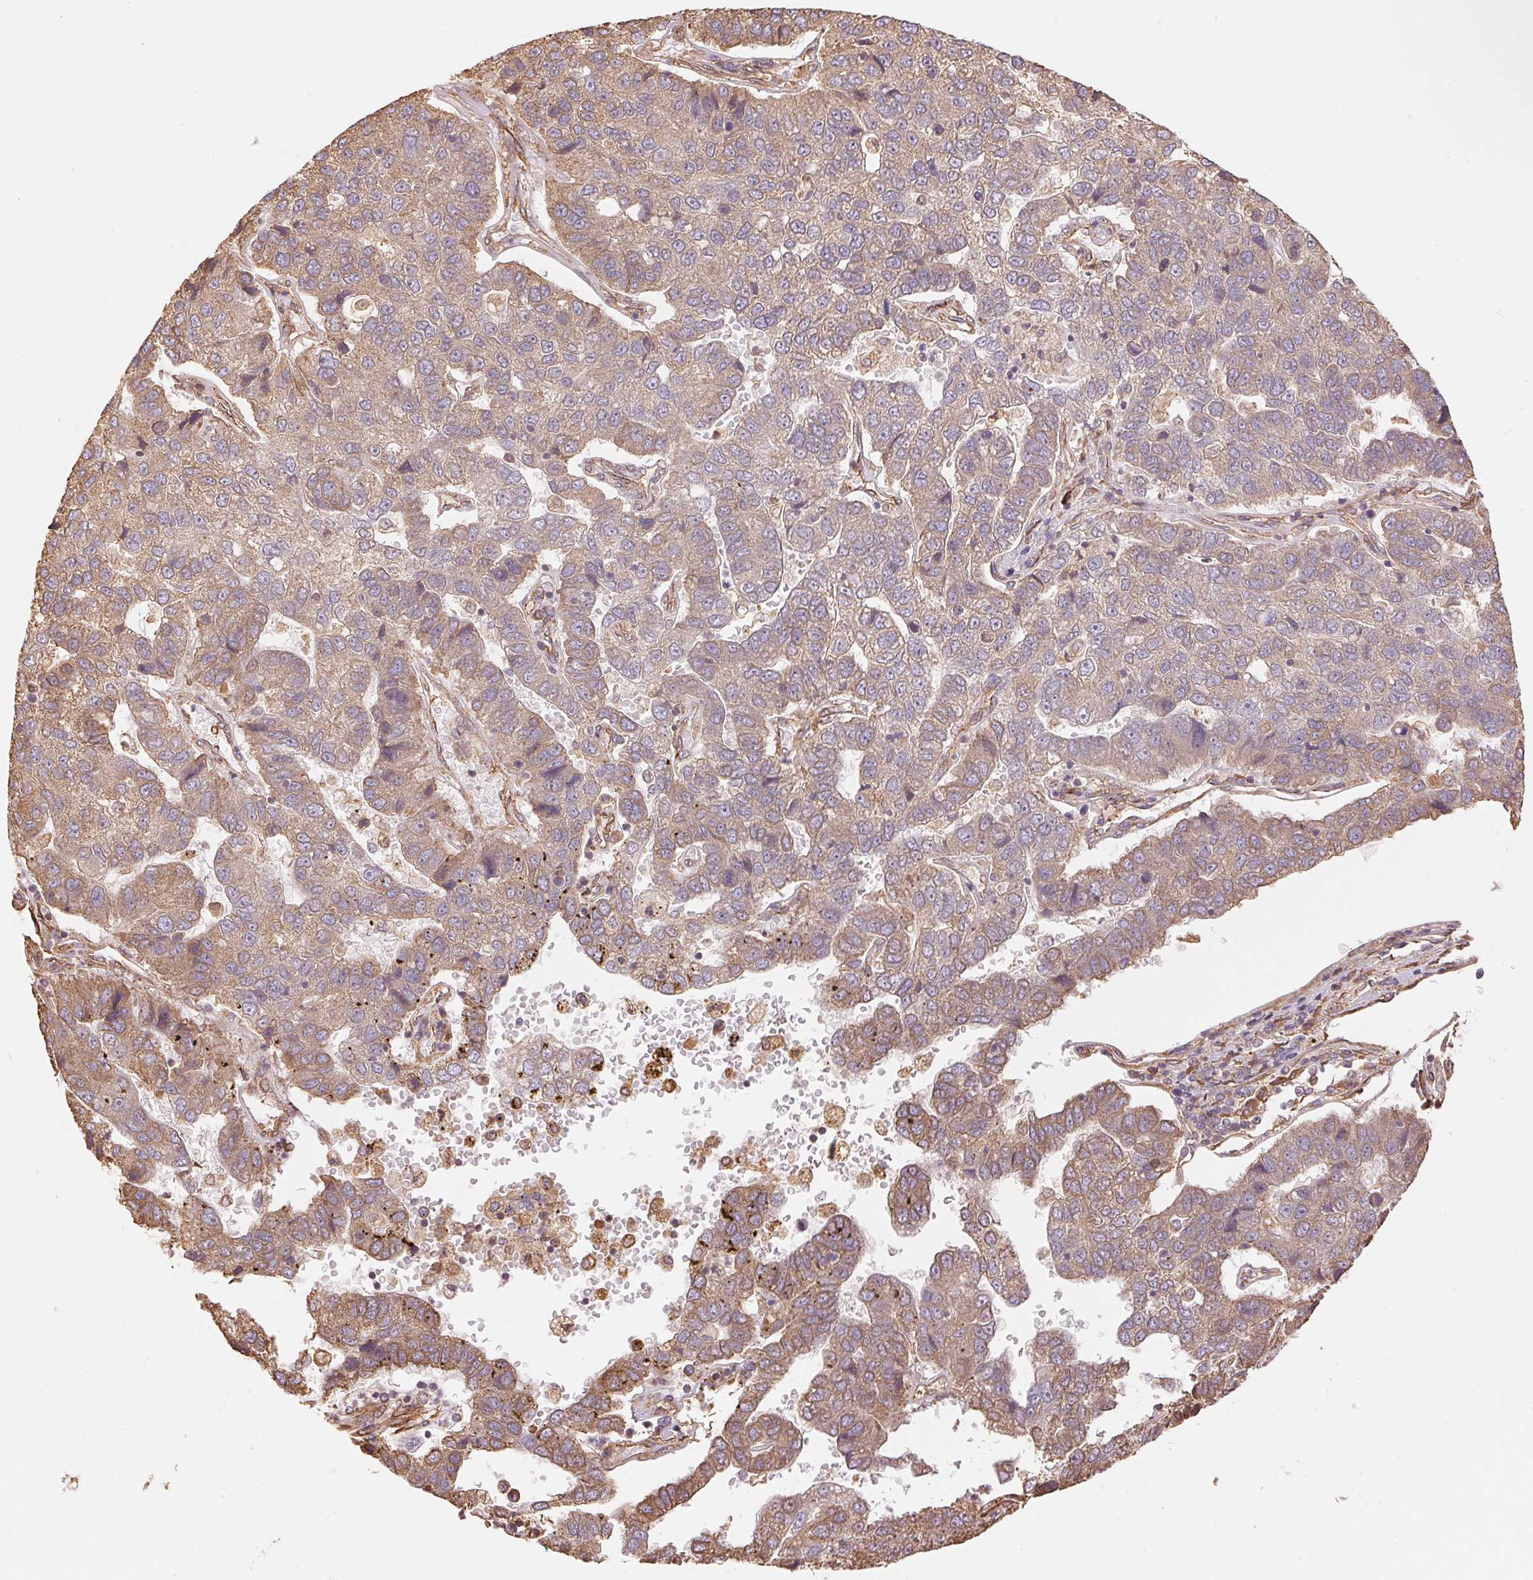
{"staining": {"intensity": "weak", "quantity": ">75%", "location": "cytoplasmic/membranous"}, "tissue": "pancreatic cancer", "cell_type": "Tumor cells", "image_type": "cancer", "snomed": [{"axis": "morphology", "description": "Adenocarcinoma, NOS"}, {"axis": "topography", "description": "Pancreas"}], "caption": "About >75% of tumor cells in pancreatic cancer reveal weak cytoplasmic/membranous protein expression as visualized by brown immunohistochemical staining.", "gene": "C6orf163", "patient": {"sex": "female", "age": 61}}